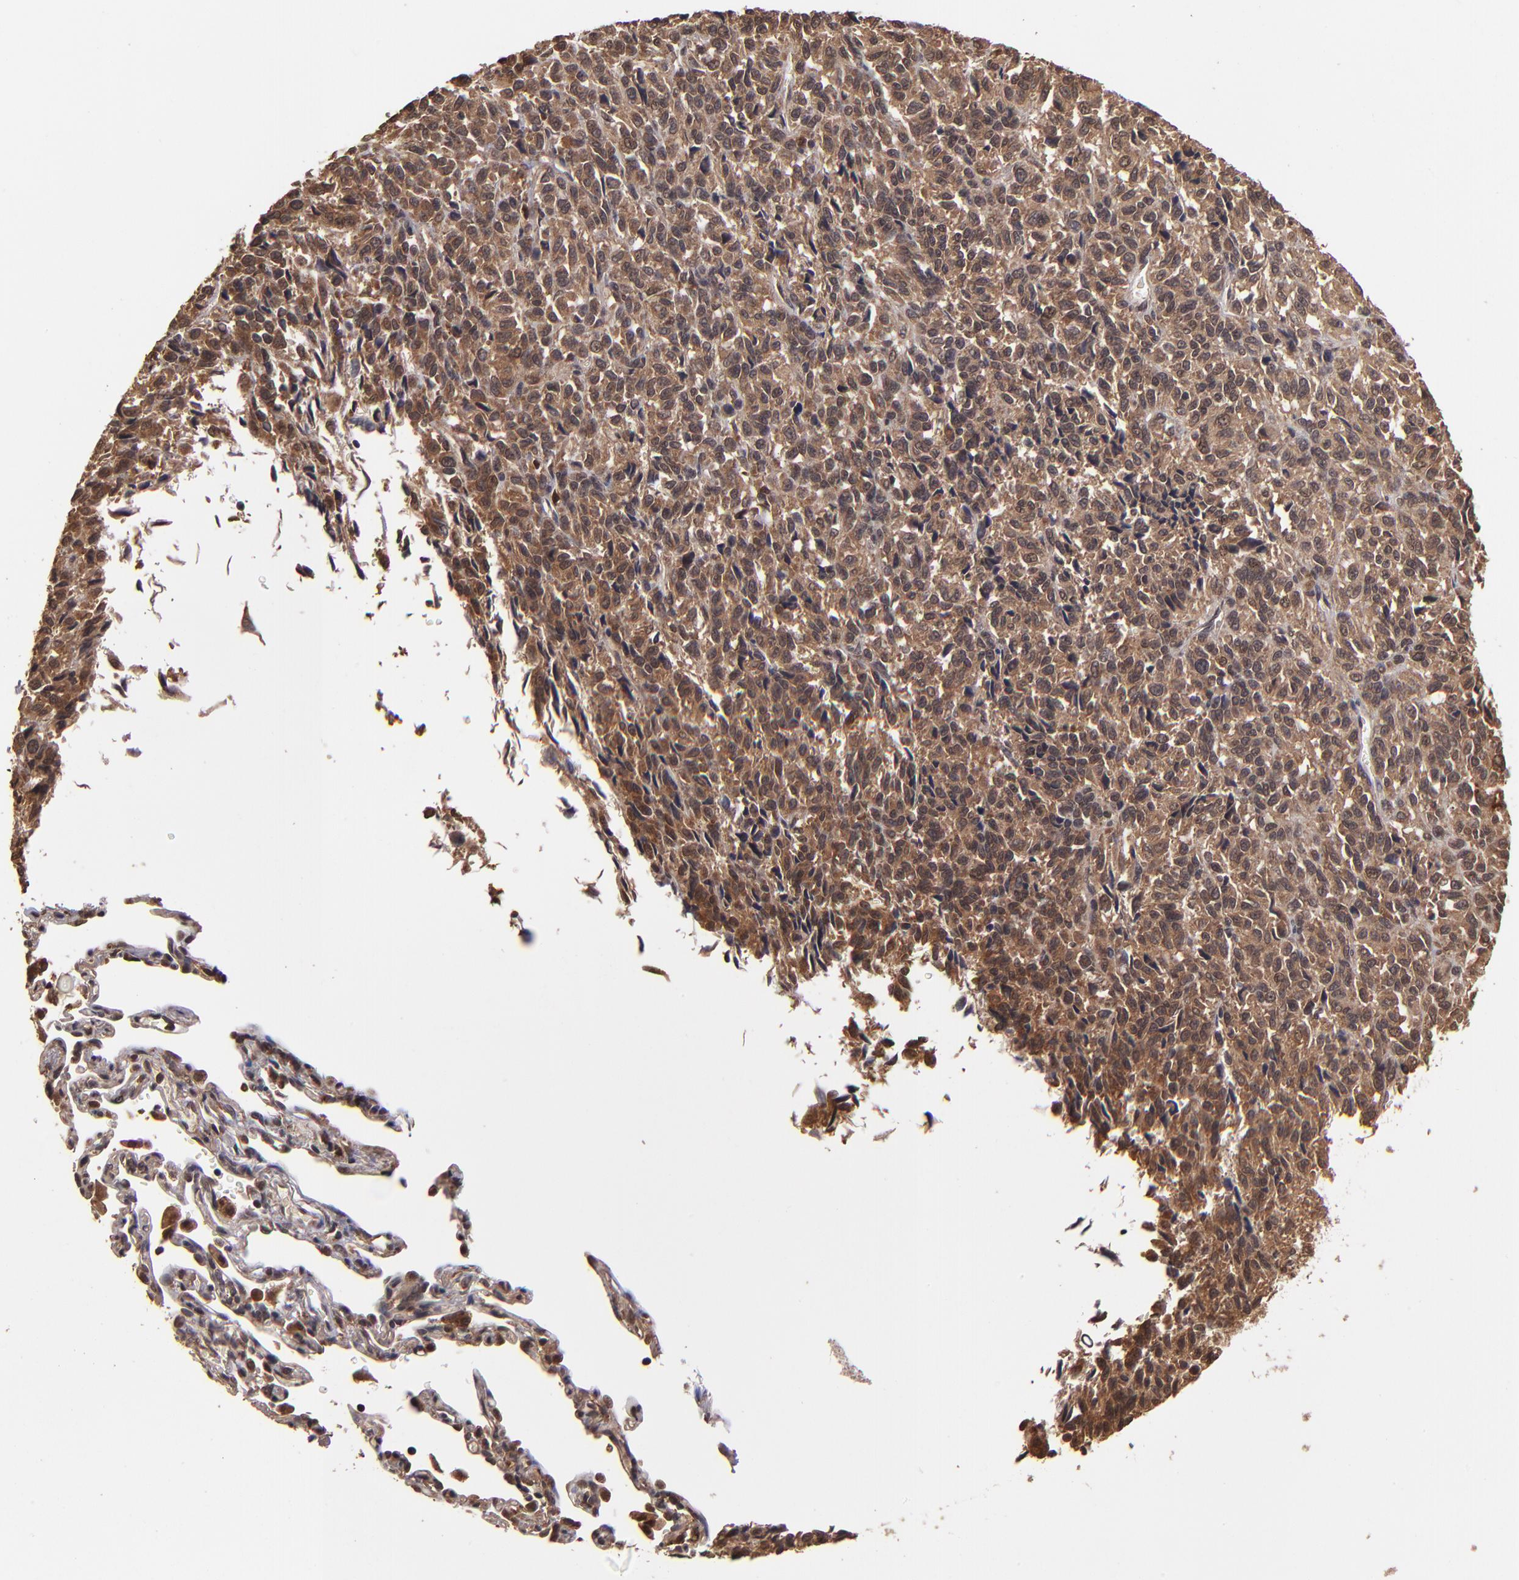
{"staining": {"intensity": "moderate", "quantity": ">75%", "location": "cytoplasmic/membranous"}, "tissue": "melanoma", "cell_type": "Tumor cells", "image_type": "cancer", "snomed": [{"axis": "morphology", "description": "Malignant melanoma, Metastatic site"}, {"axis": "topography", "description": "Lung"}], "caption": "Malignant melanoma (metastatic site) tissue displays moderate cytoplasmic/membranous positivity in about >75% of tumor cells", "gene": "NFE2L2", "patient": {"sex": "male", "age": 64}}